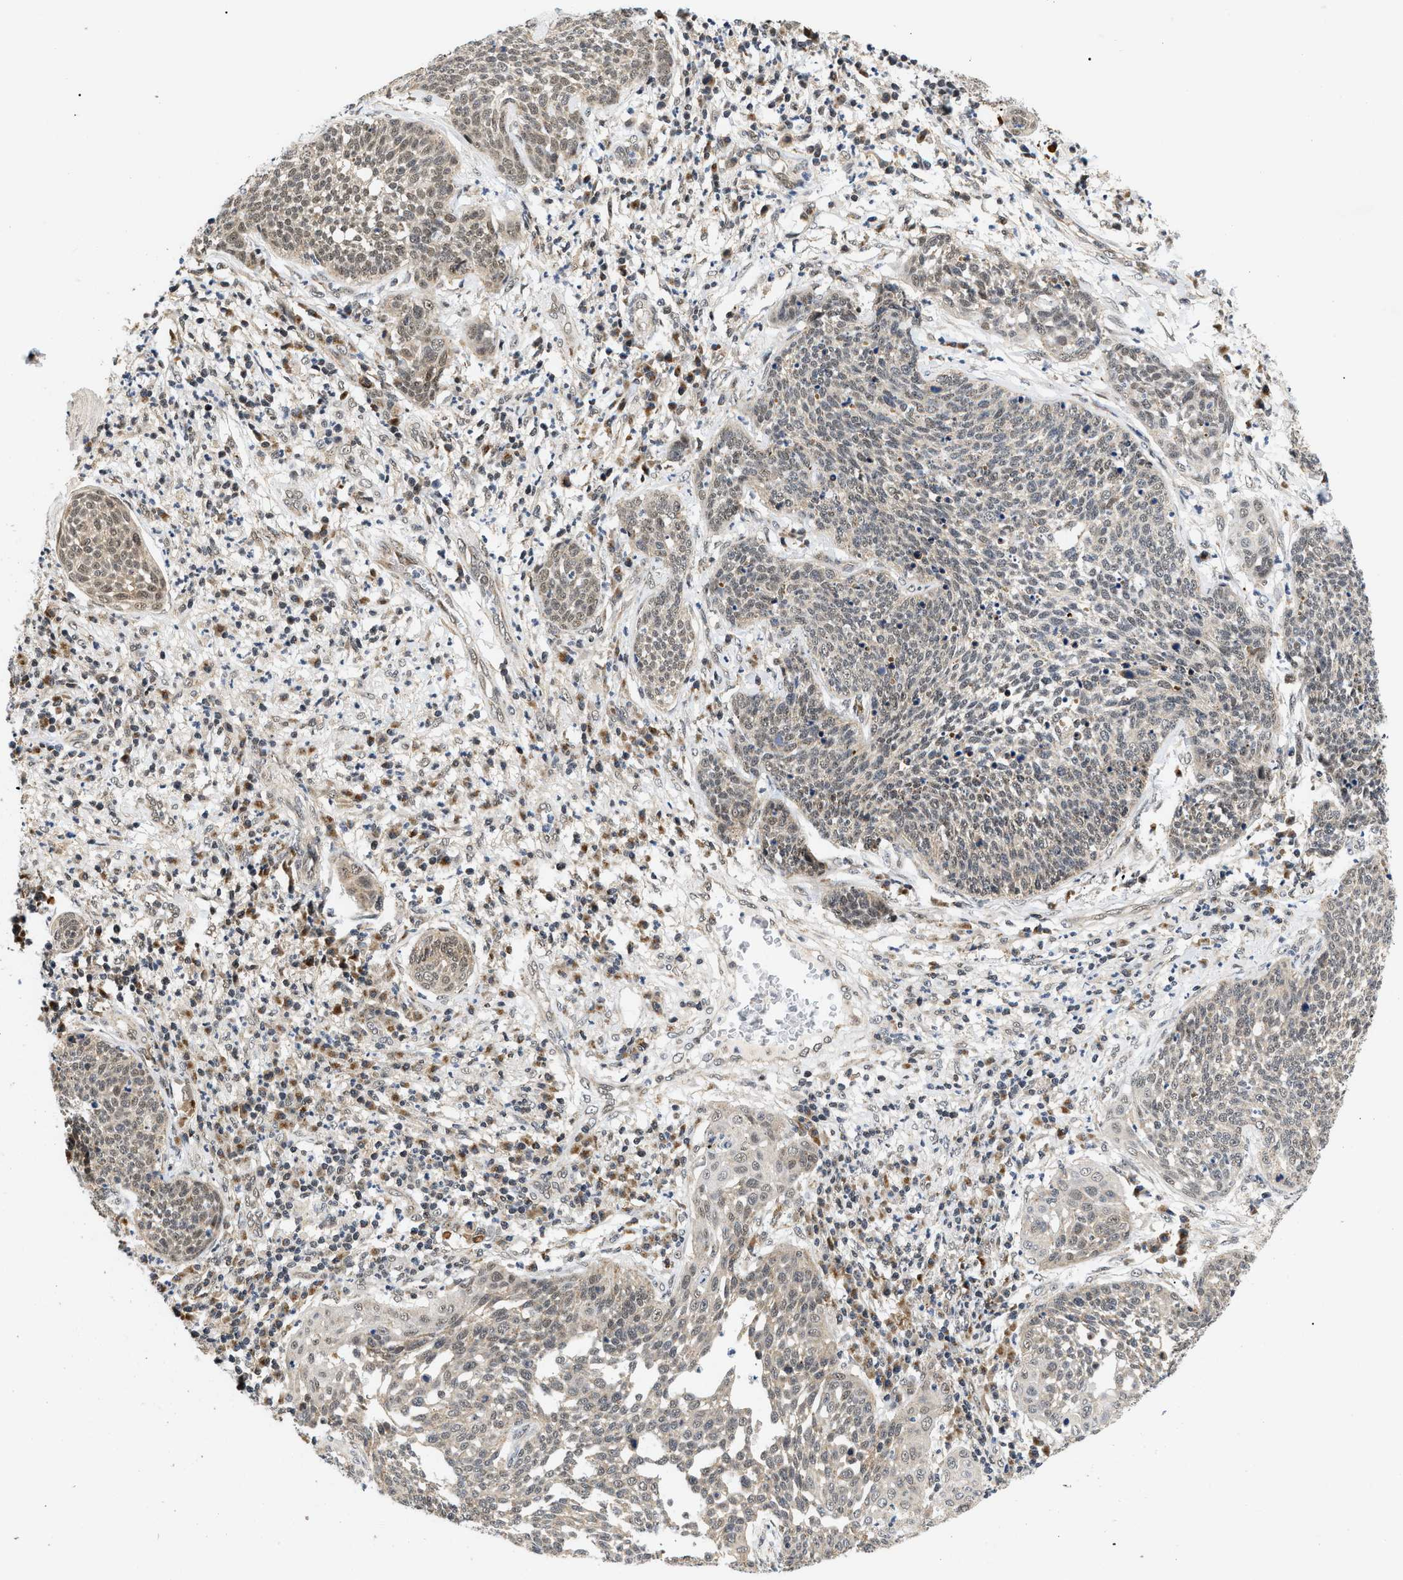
{"staining": {"intensity": "weak", "quantity": "25%-75%", "location": "cytoplasmic/membranous,nuclear"}, "tissue": "cervical cancer", "cell_type": "Tumor cells", "image_type": "cancer", "snomed": [{"axis": "morphology", "description": "Squamous cell carcinoma, NOS"}, {"axis": "topography", "description": "Cervix"}], "caption": "Human squamous cell carcinoma (cervical) stained with a brown dye displays weak cytoplasmic/membranous and nuclear positive expression in about 25%-75% of tumor cells.", "gene": "ZBTB11", "patient": {"sex": "female", "age": 34}}